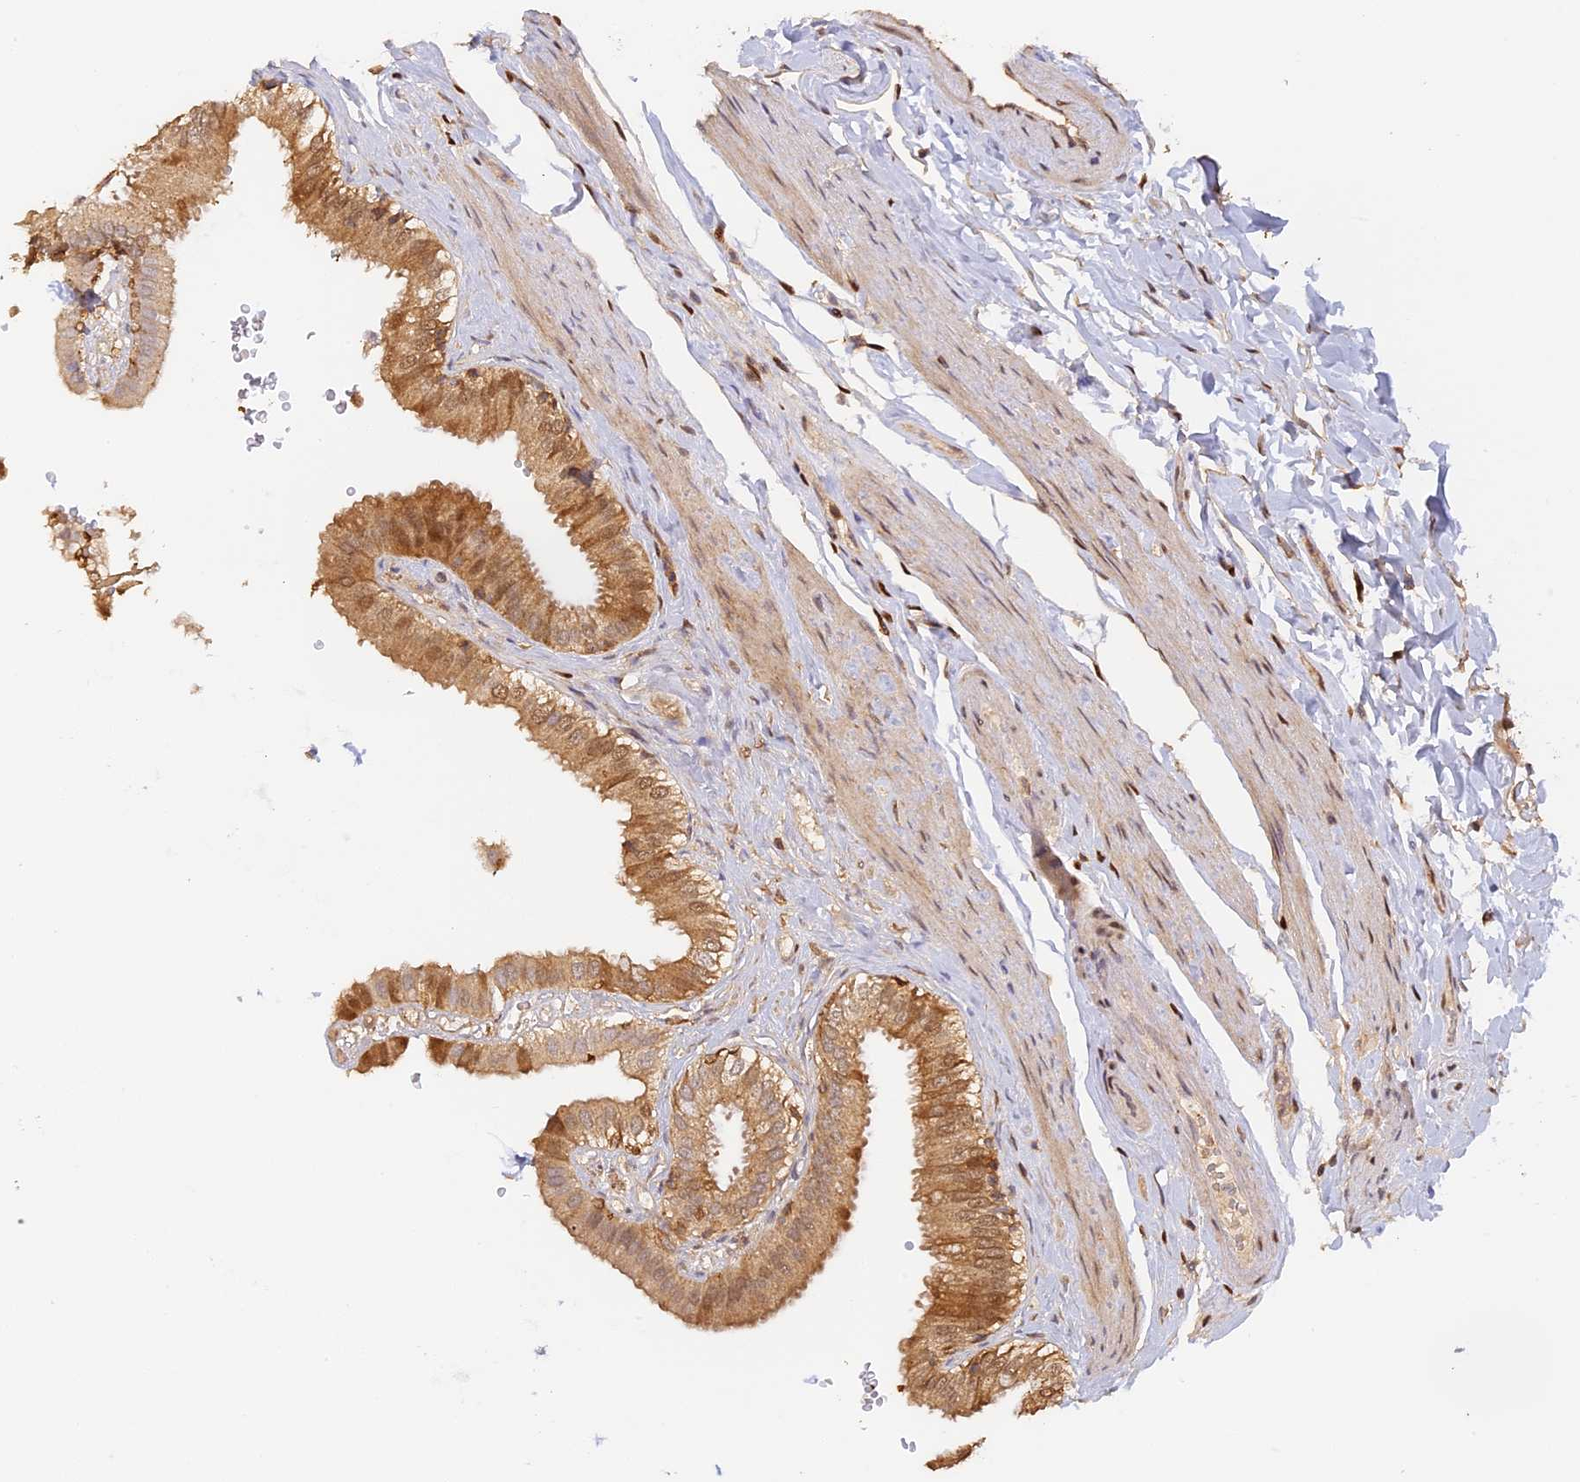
{"staining": {"intensity": "strong", "quantity": ">75%", "location": "cytoplasmic/membranous,nuclear"}, "tissue": "gallbladder", "cell_type": "Glandular cells", "image_type": "normal", "snomed": [{"axis": "morphology", "description": "Normal tissue, NOS"}, {"axis": "topography", "description": "Gallbladder"}], "caption": "Immunohistochemistry (DAB (3,3'-diaminobenzidine)) staining of benign gallbladder shows strong cytoplasmic/membranous,nuclear protein expression in approximately >75% of glandular cells. (IHC, brightfield microscopy, high magnification).", "gene": "MYBL2", "patient": {"sex": "female", "age": 61}}